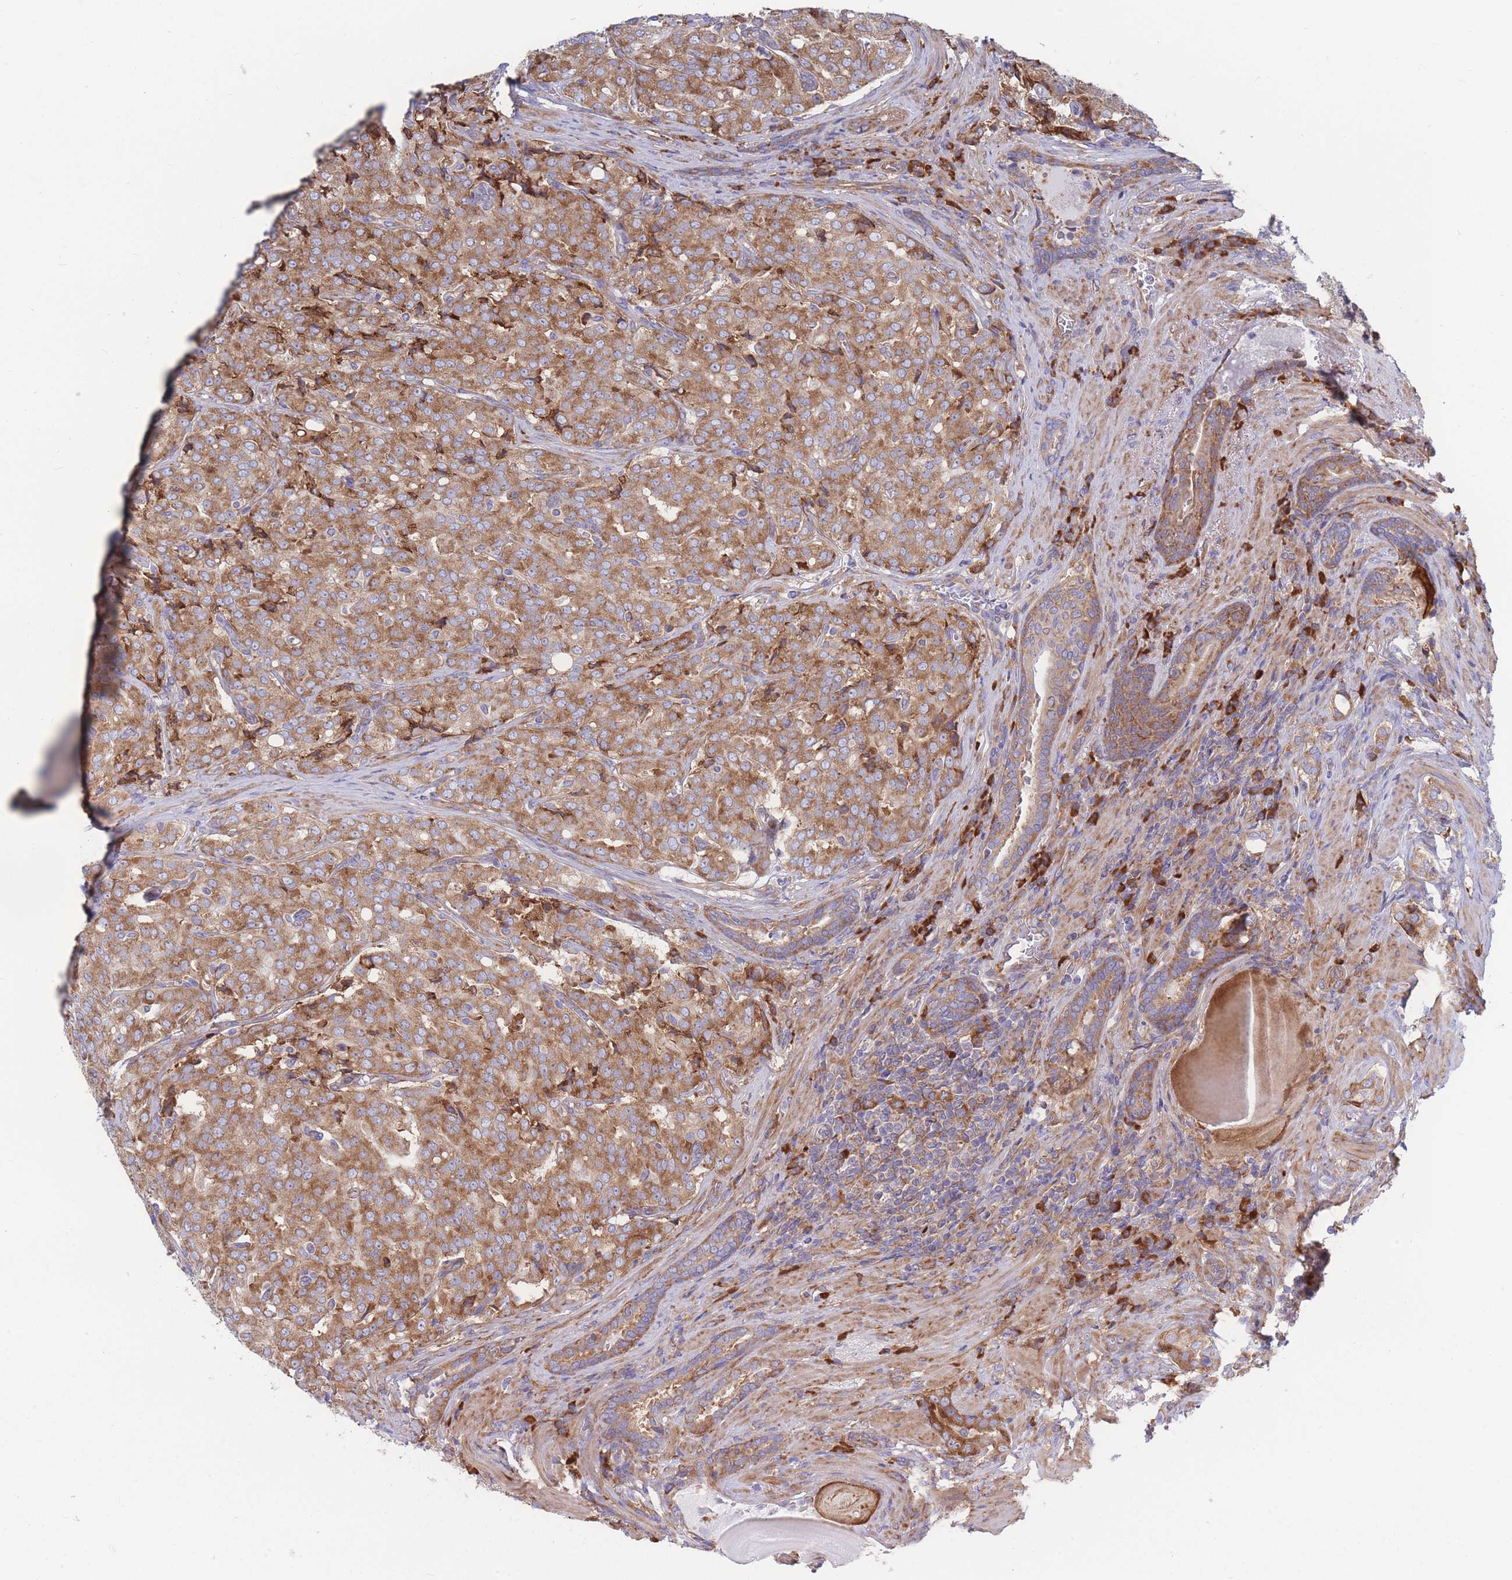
{"staining": {"intensity": "moderate", "quantity": ">75%", "location": "cytoplasmic/membranous"}, "tissue": "prostate cancer", "cell_type": "Tumor cells", "image_type": "cancer", "snomed": [{"axis": "morphology", "description": "Adenocarcinoma, High grade"}, {"axis": "topography", "description": "Prostate"}], "caption": "High-magnification brightfield microscopy of prostate adenocarcinoma (high-grade) stained with DAB (3,3'-diaminobenzidine) (brown) and counterstained with hematoxylin (blue). tumor cells exhibit moderate cytoplasmic/membranous positivity is present in approximately>75% of cells.", "gene": "RPL8", "patient": {"sex": "male", "age": 68}}